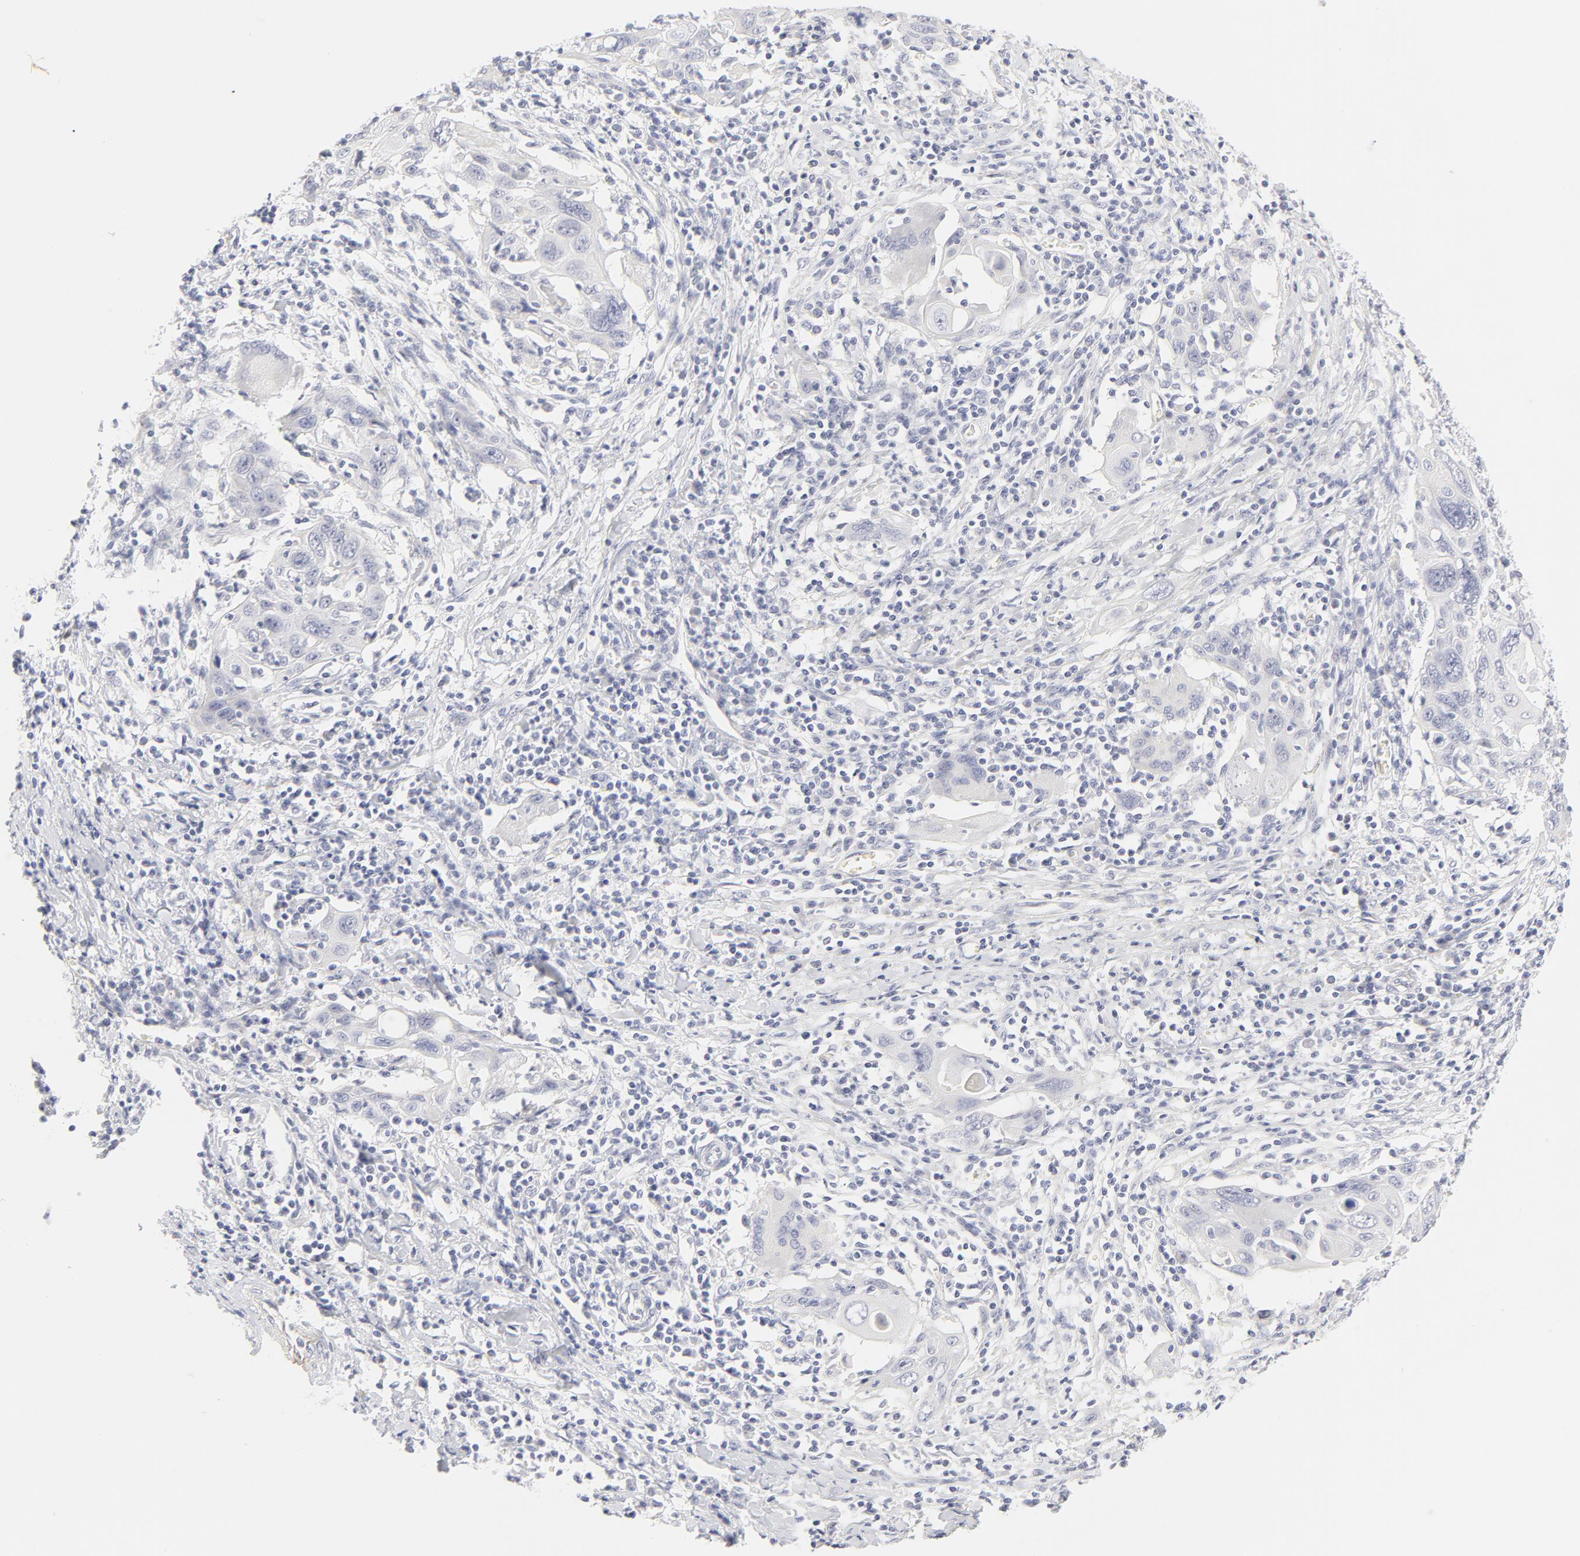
{"staining": {"intensity": "negative", "quantity": "none", "location": "none"}, "tissue": "cervical cancer", "cell_type": "Tumor cells", "image_type": "cancer", "snomed": [{"axis": "morphology", "description": "Squamous cell carcinoma, NOS"}, {"axis": "topography", "description": "Cervix"}], "caption": "Protein analysis of cervical cancer demonstrates no significant staining in tumor cells. (IHC, brightfield microscopy, high magnification).", "gene": "NPNT", "patient": {"sex": "female", "age": 54}}